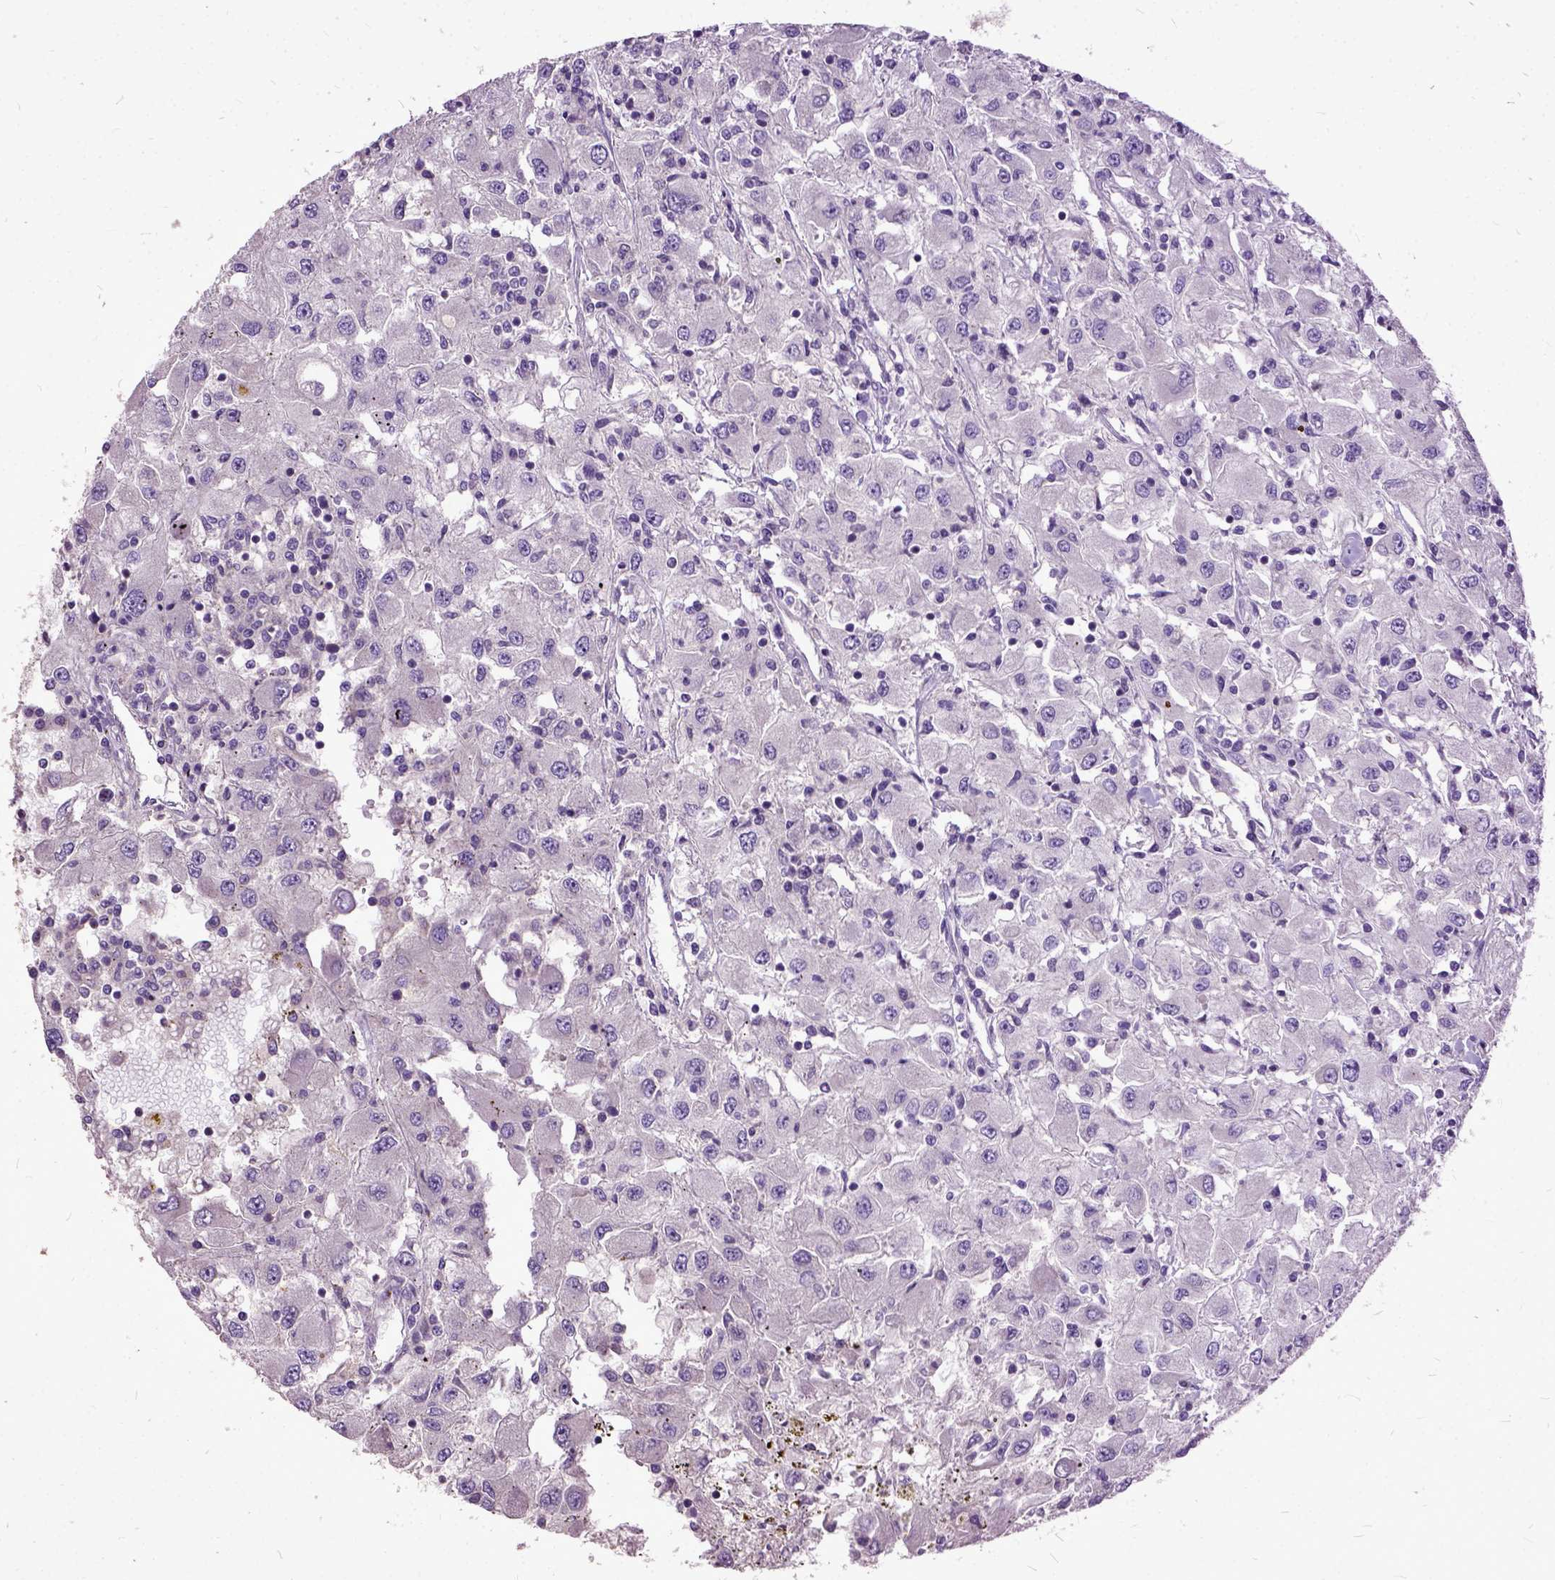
{"staining": {"intensity": "negative", "quantity": "none", "location": "none"}, "tissue": "renal cancer", "cell_type": "Tumor cells", "image_type": "cancer", "snomed": [{"axis": "morphology", "description": "Adenocarcinoma, NOS"}, {"axis": "topography", "description": "Kidney"}], "caption": "Immunohistochemistry of adenocarcinoma (renal) demonstrates no positivity in tumor cells.", "gene": "AREG", "patient": {"sex": "female", "age": 67}}